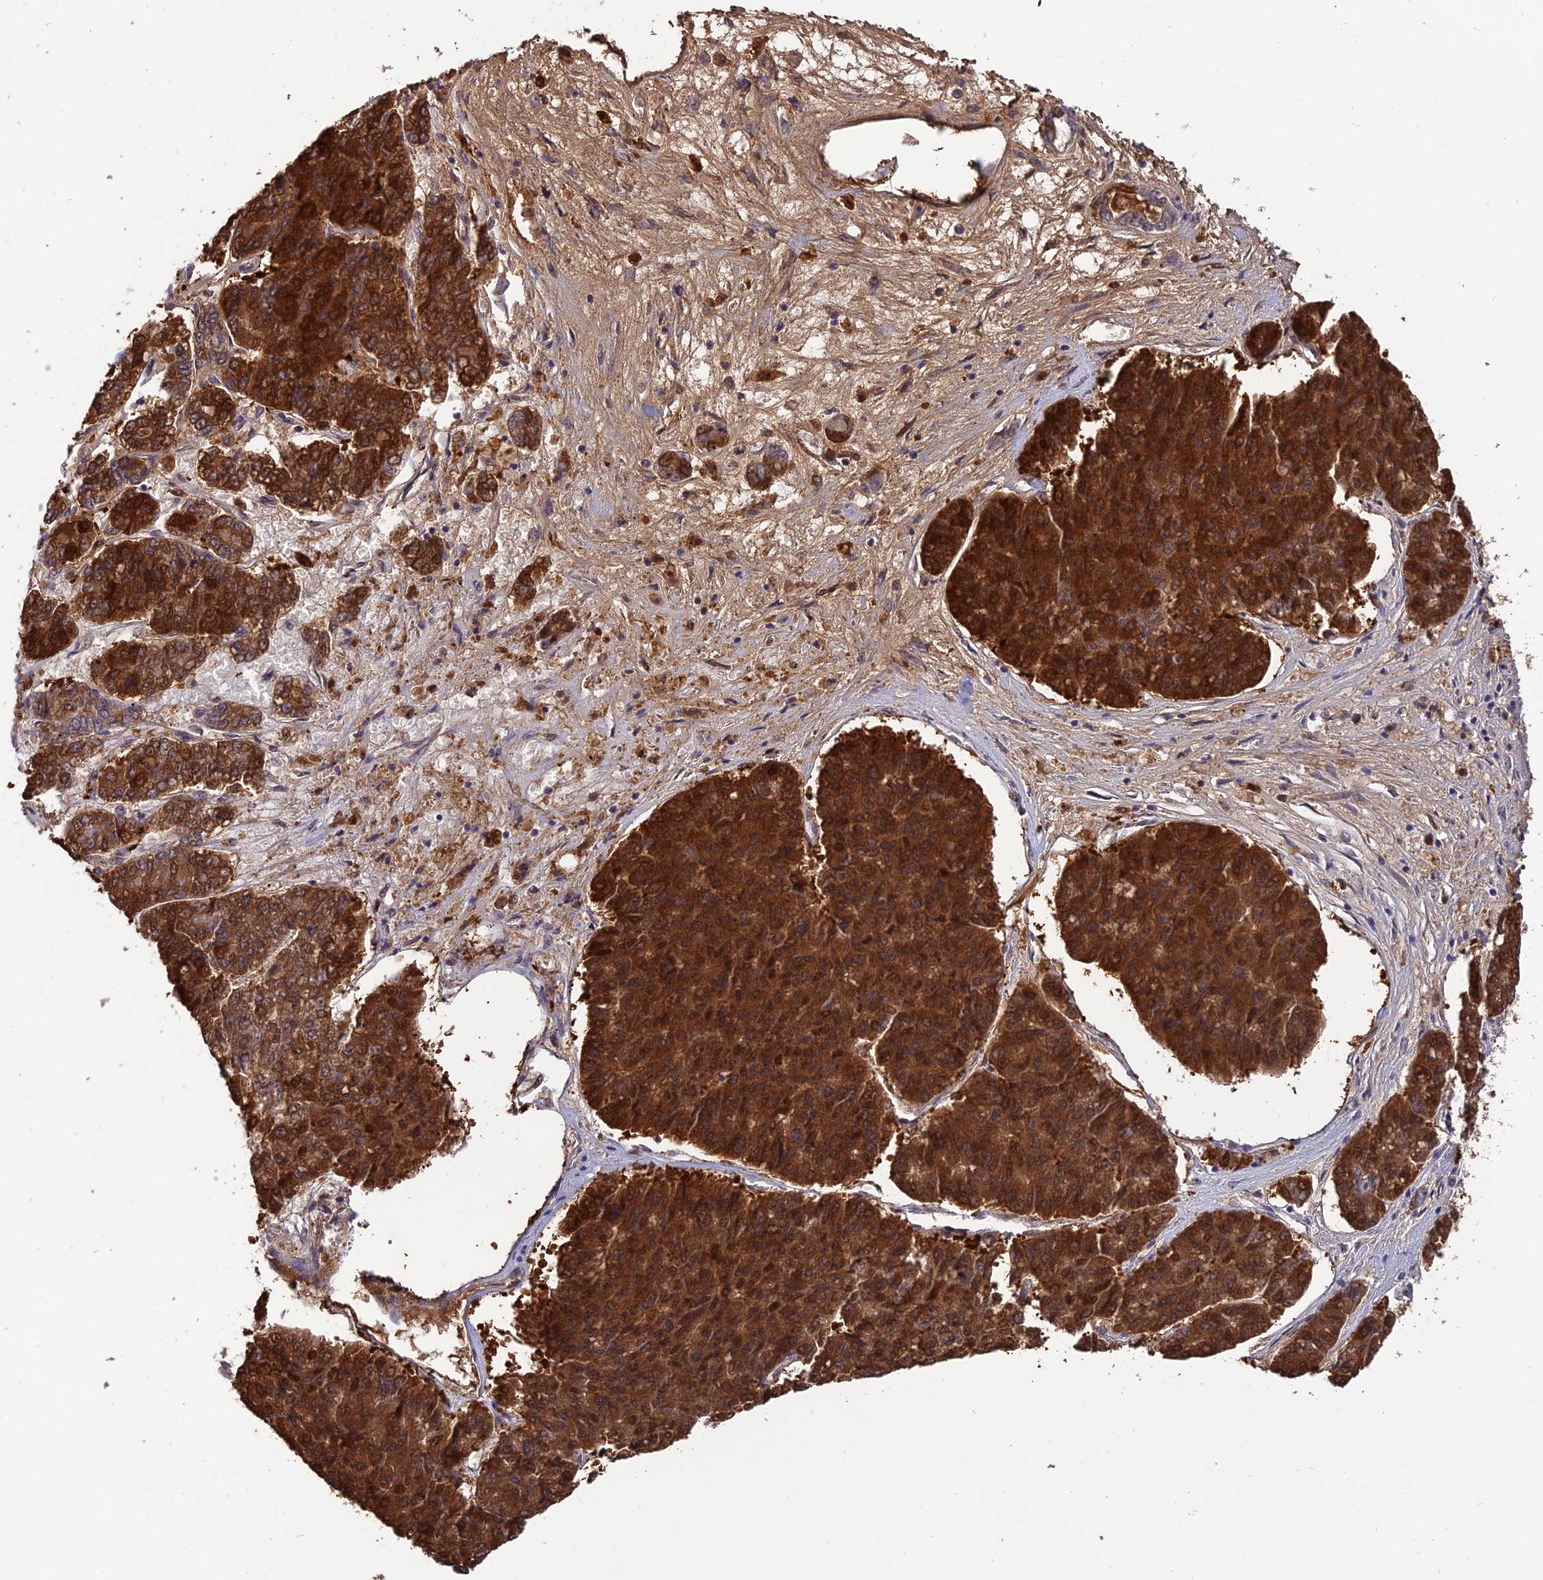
{"staining": {"intensity": "strong", "quantity": ">75%", "location": "cytoplasmic/membranous,nuclear"}, "tissue": "pancreatic cancer", "cell_type": "Tumor cells", "image_type": "cancer", "snomed": [{"axis": "morphology", "description": "Adenocarcinoma, NOS"}, {"axis": "topography", "description": "Pancreas"}], "caption": "Pancreatic adenocarcinoma stained for a protein shows strong cytoplasmic/membranous and nuclear positivity in tumor cells.", "gene": "MNS1", "patient": {"sex": "male", "age": 50}}